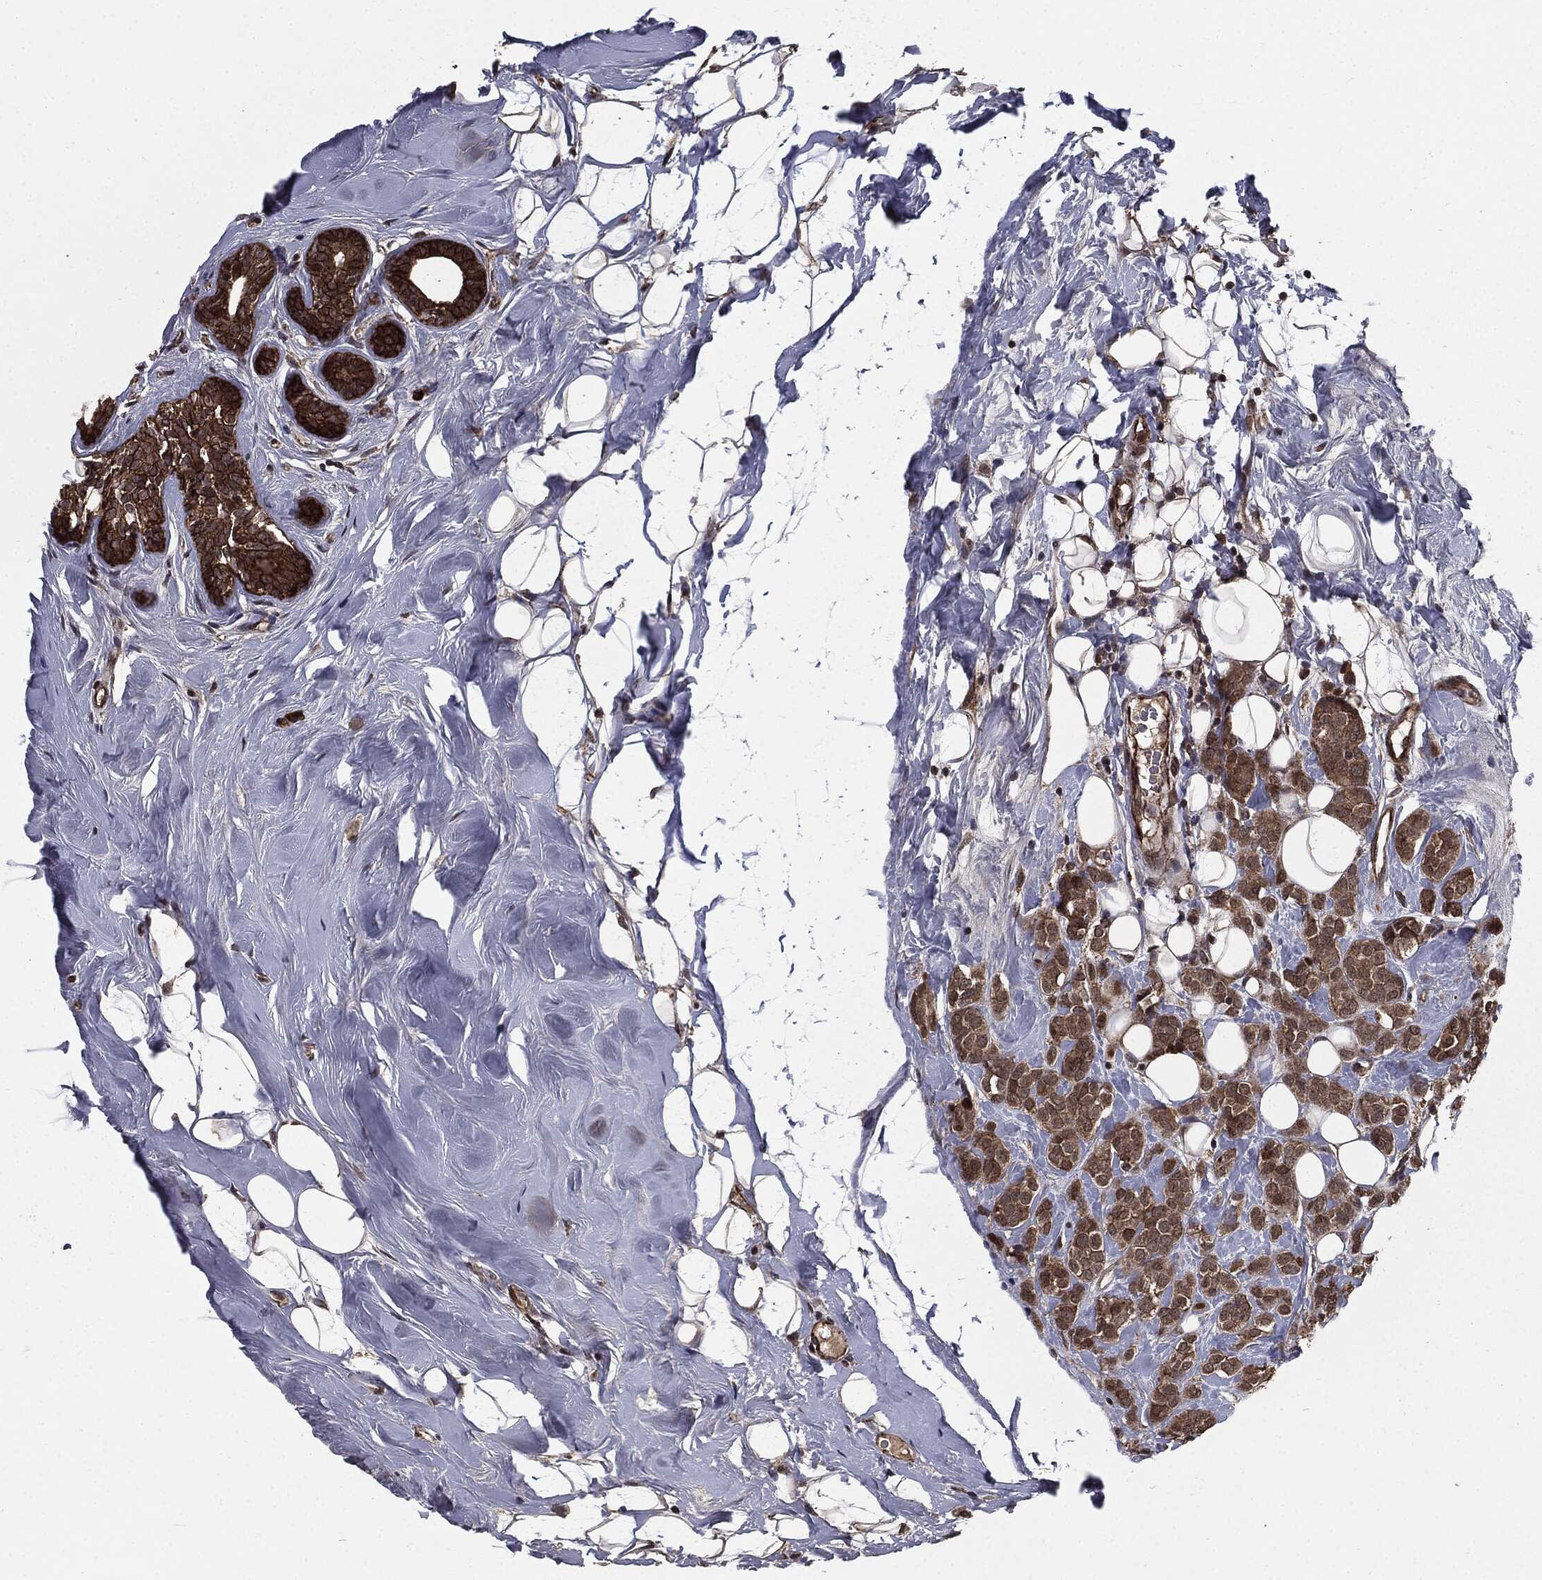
{"staining": {"intensity": "weak", "quantity": ">75%", "location": "cytoplasmic/membranous"}, "tissue": "breast cancer", "cell_type": "Tumor cells", "image_type": "cancer", "snomed": [{"axis": "morphology", "description": "Lobular carcinoma"}, {"axis": "topography", "description": "Breast"}], "caption": "Weak cytoplasmic/membranous expression for a protein is seen in about >75% of tumor cells of lobular carcinoma (breast) using IHC.", "gene": "PTPA", "patient": {"sex": "female", "age": 49}}